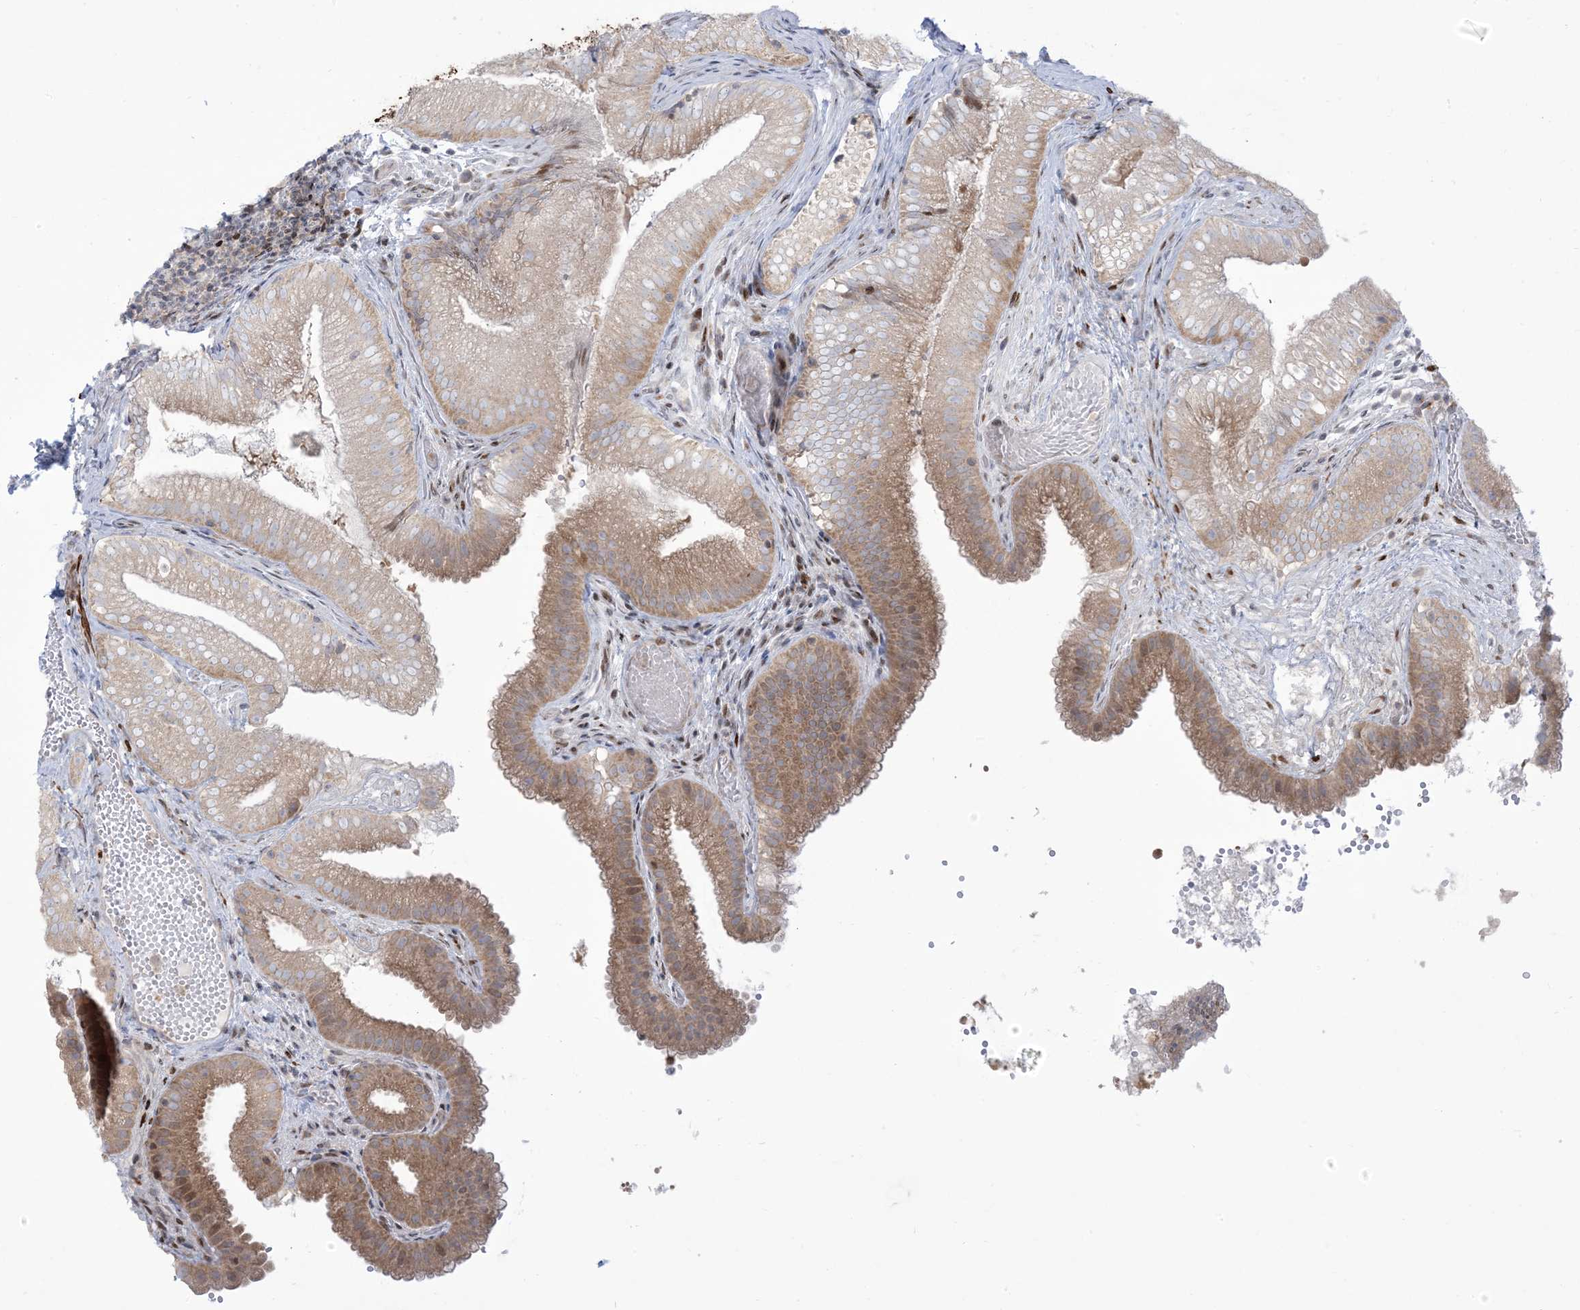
{"staining": {"intensity": "moderate", "quantity": "25%-75%", "location": "cytoplasmic/membranous"}, "tissue": "gallbladder", "cell_type": "Glandular cells", "image_type": "normal", "snomed": [{"axis": "morphology", "description": "Normal tissue, NOS"}, {"axis": "topography", "description": "Gallbladder"}], "caption": "Moderate cytoplasmic/membranous staining is seen in approximately 25%-75% of glandular cells in benign gallbladder.", "gene": "AFTPH", "patient": {"sex": "female", "age": 30}}